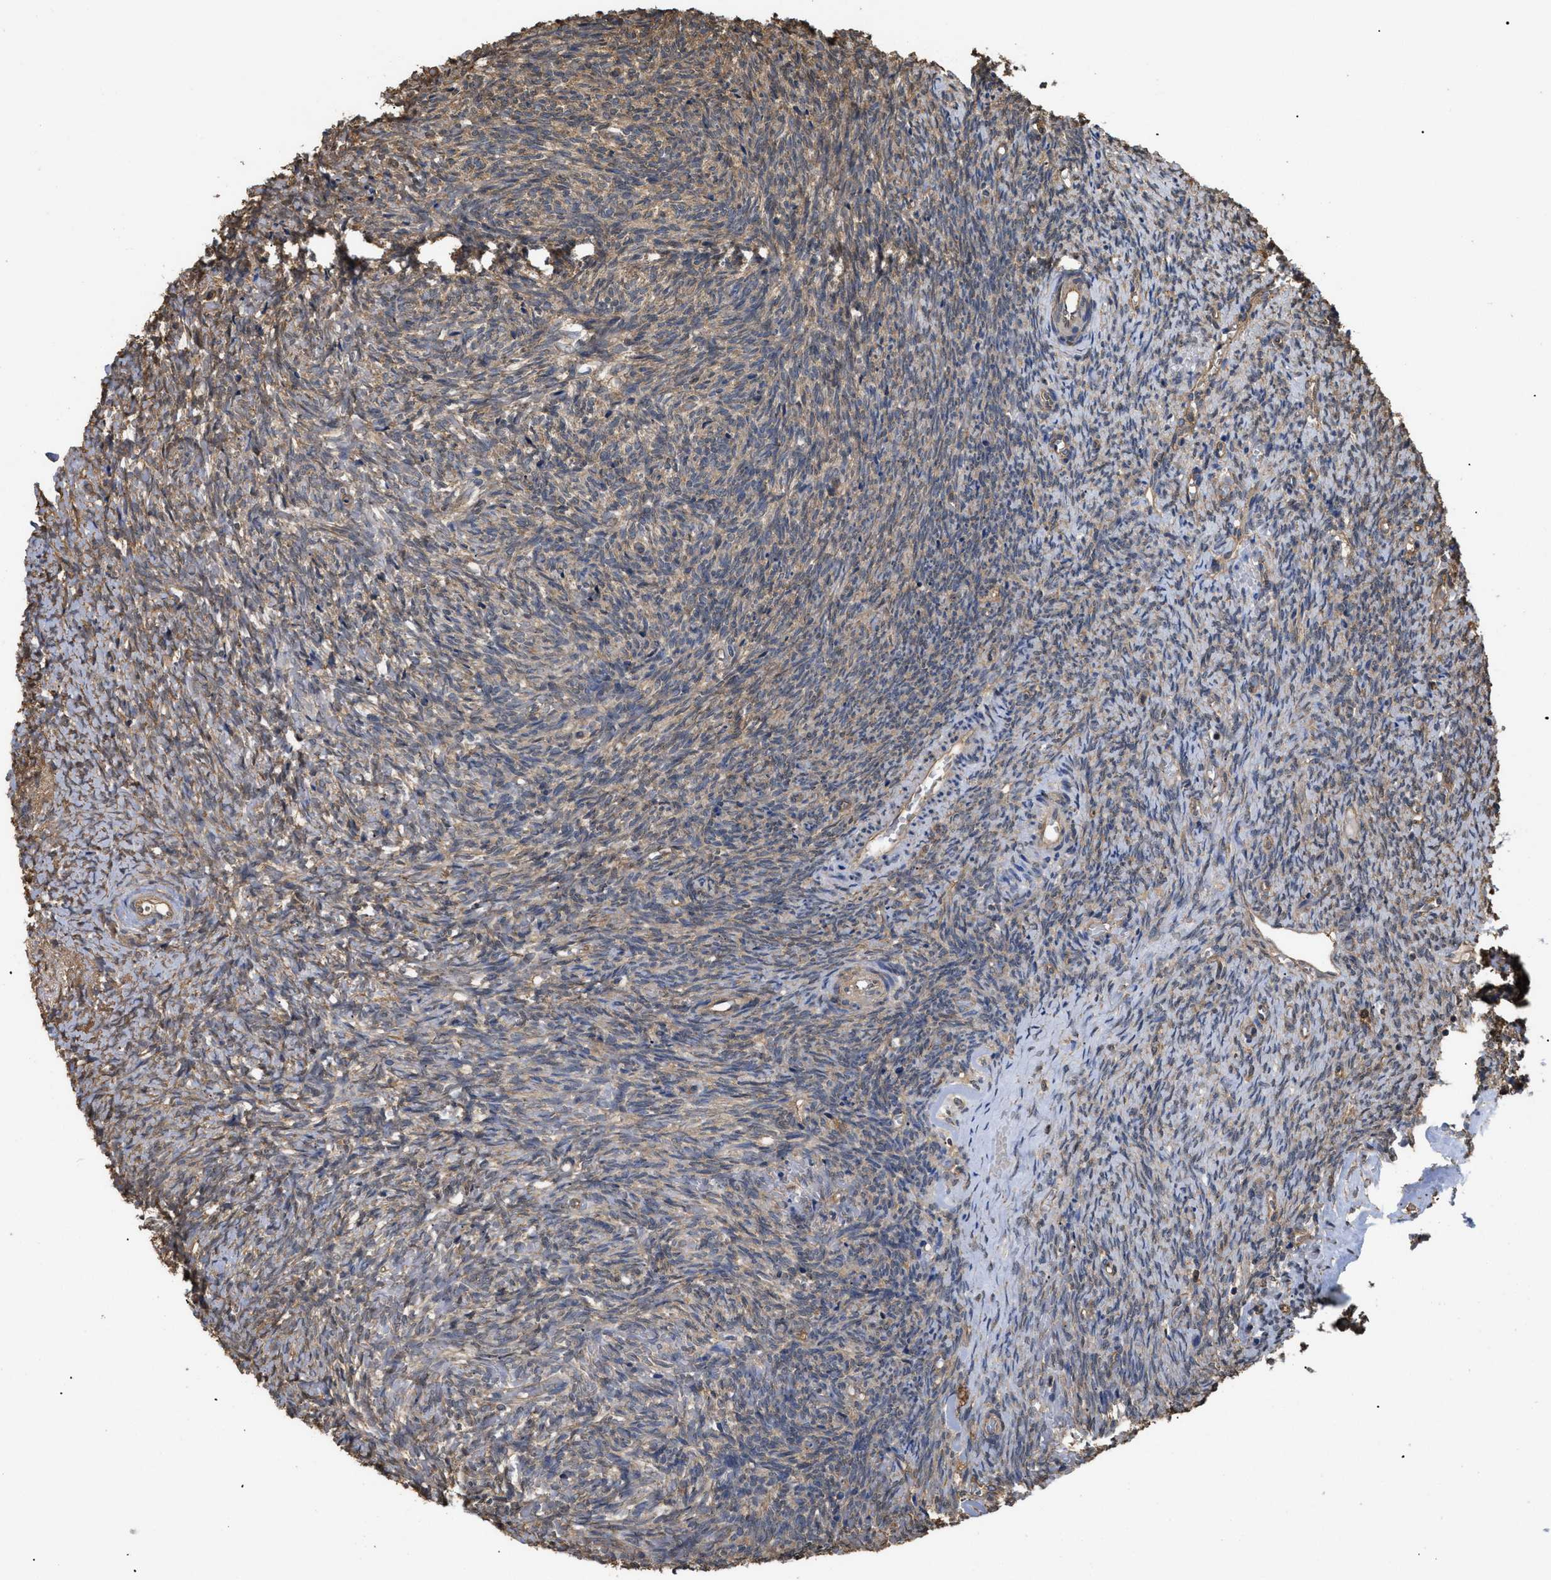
{"staining": {"intensity": "moderate", "quantity": ">75%", "location": "cytoplasmic/membranous"}, "tissue": "ovary", "cell_type": "Ovarian stroma cells", "image_type": "normal", "snomed": [{"axis": "morphology", "description": "Normal tissue, NOS"}, {"axis": "topography", "description": "Ovary"}], "caption": "Immunohistochemical staining of normal ovary exhibits moderate cytoplasmic/membranous protein staining in about >75% of ovarian stroma cells. The protein of interest is shown in brown color, while the nuclei are stained blue.", "gene": "CALM1", "patient": {"sex": "female", "age": 41}}